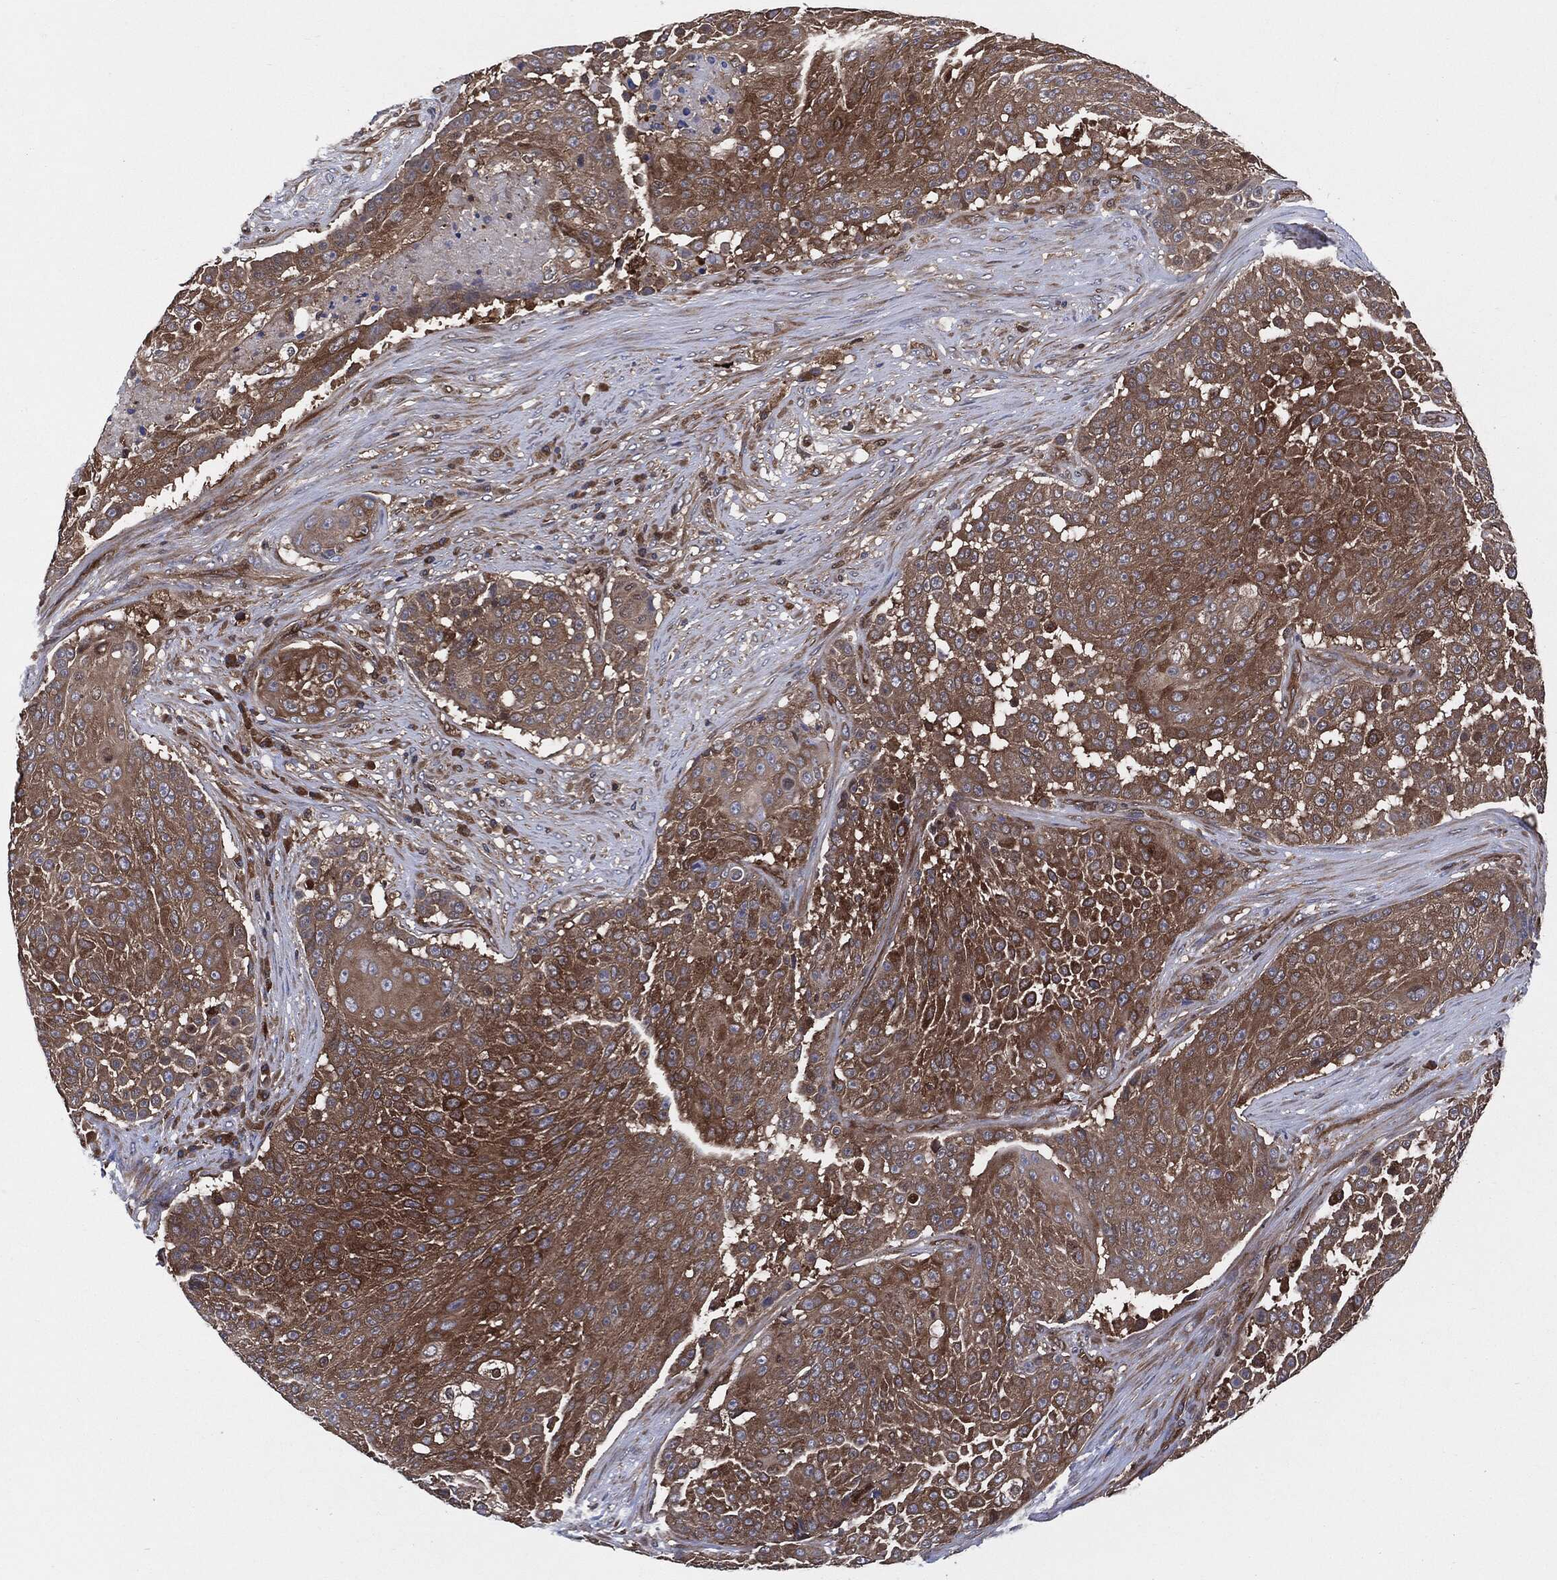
{"staining": {"intensity": "moderate", "quantity": ">75%", "location": "cytoplasmic/membranous"}, "tissue": "urothelial cancer", "cell_type": "Tumor cells", "image_type": "cancer", "snomed": [{"axis": "morphology", "description": "Urothelial carcinoma, High grade"}, {"axis": "topography", "description": "Urinary bladder"}], "caption": "High-power microscopy captured an immunohistochemistry photomicrograph of high-grade urothelial carcinoma, revealing moderate cytoplasmic/membranous expression in about >75% of tumor cells.", "gene": "XPNPEP1", "patient": {"sex": "female", "age": 63}}